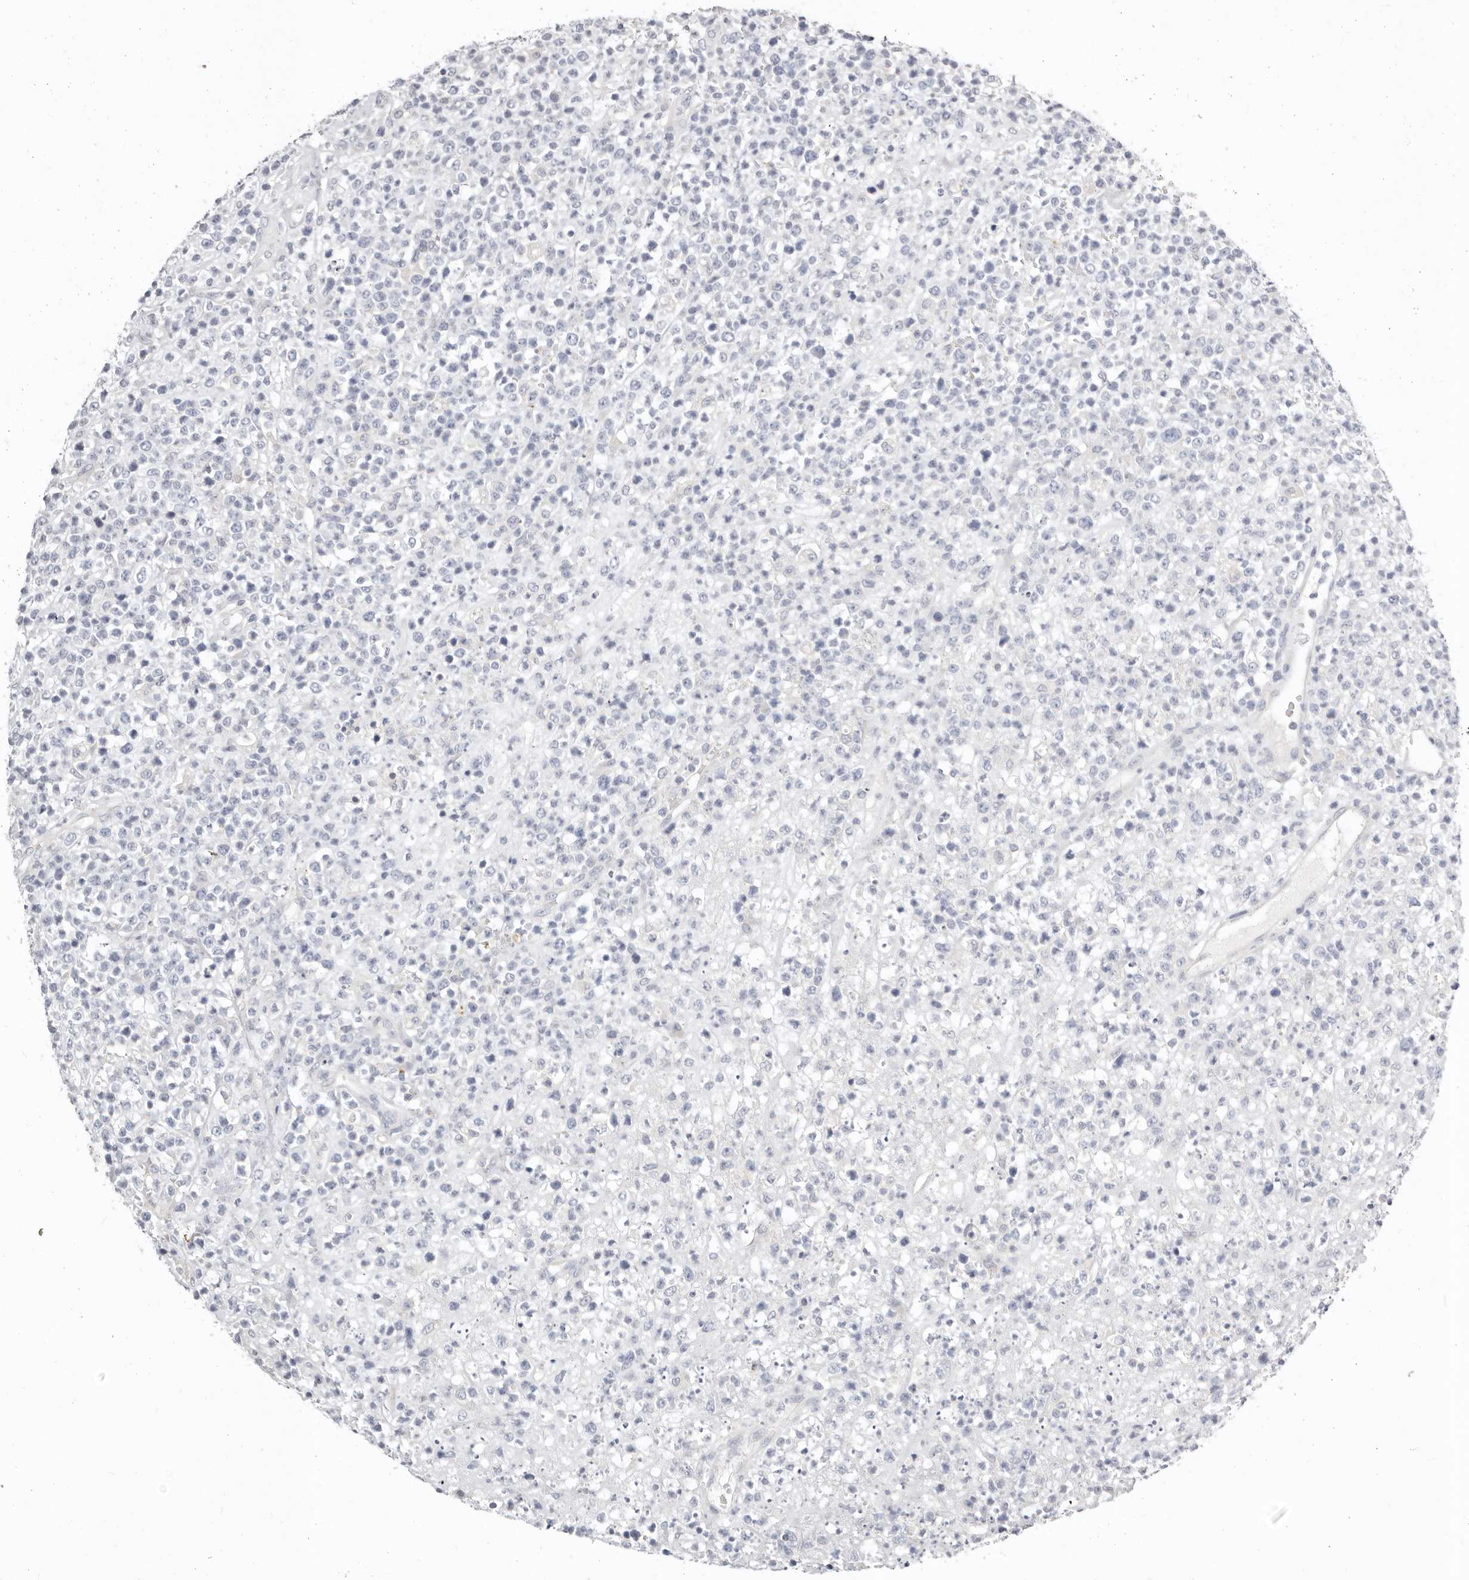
{"staining": {"intensity": "negative", "quantity": "none", "location": "none"}, "tissue": "lymphoma", "cell_type": "Tumor cells", "image_type": "cancer", "snomed": [{"axis": "morphology", "description": "Malignant lymphoma, non-Hodgkin's type, High grade"}, {"axis": "topography", "description": "Colon"}], "caption": "There is no significant positivity in tumor cells of lymphoma. (Stains: DAB immunohistochemistry with hematoxylin counter stain, Microscopy: brightfield microscopy at high magnification).", "gene": "TMEM63B", "patient": {"sex": "female", "age": 53}}